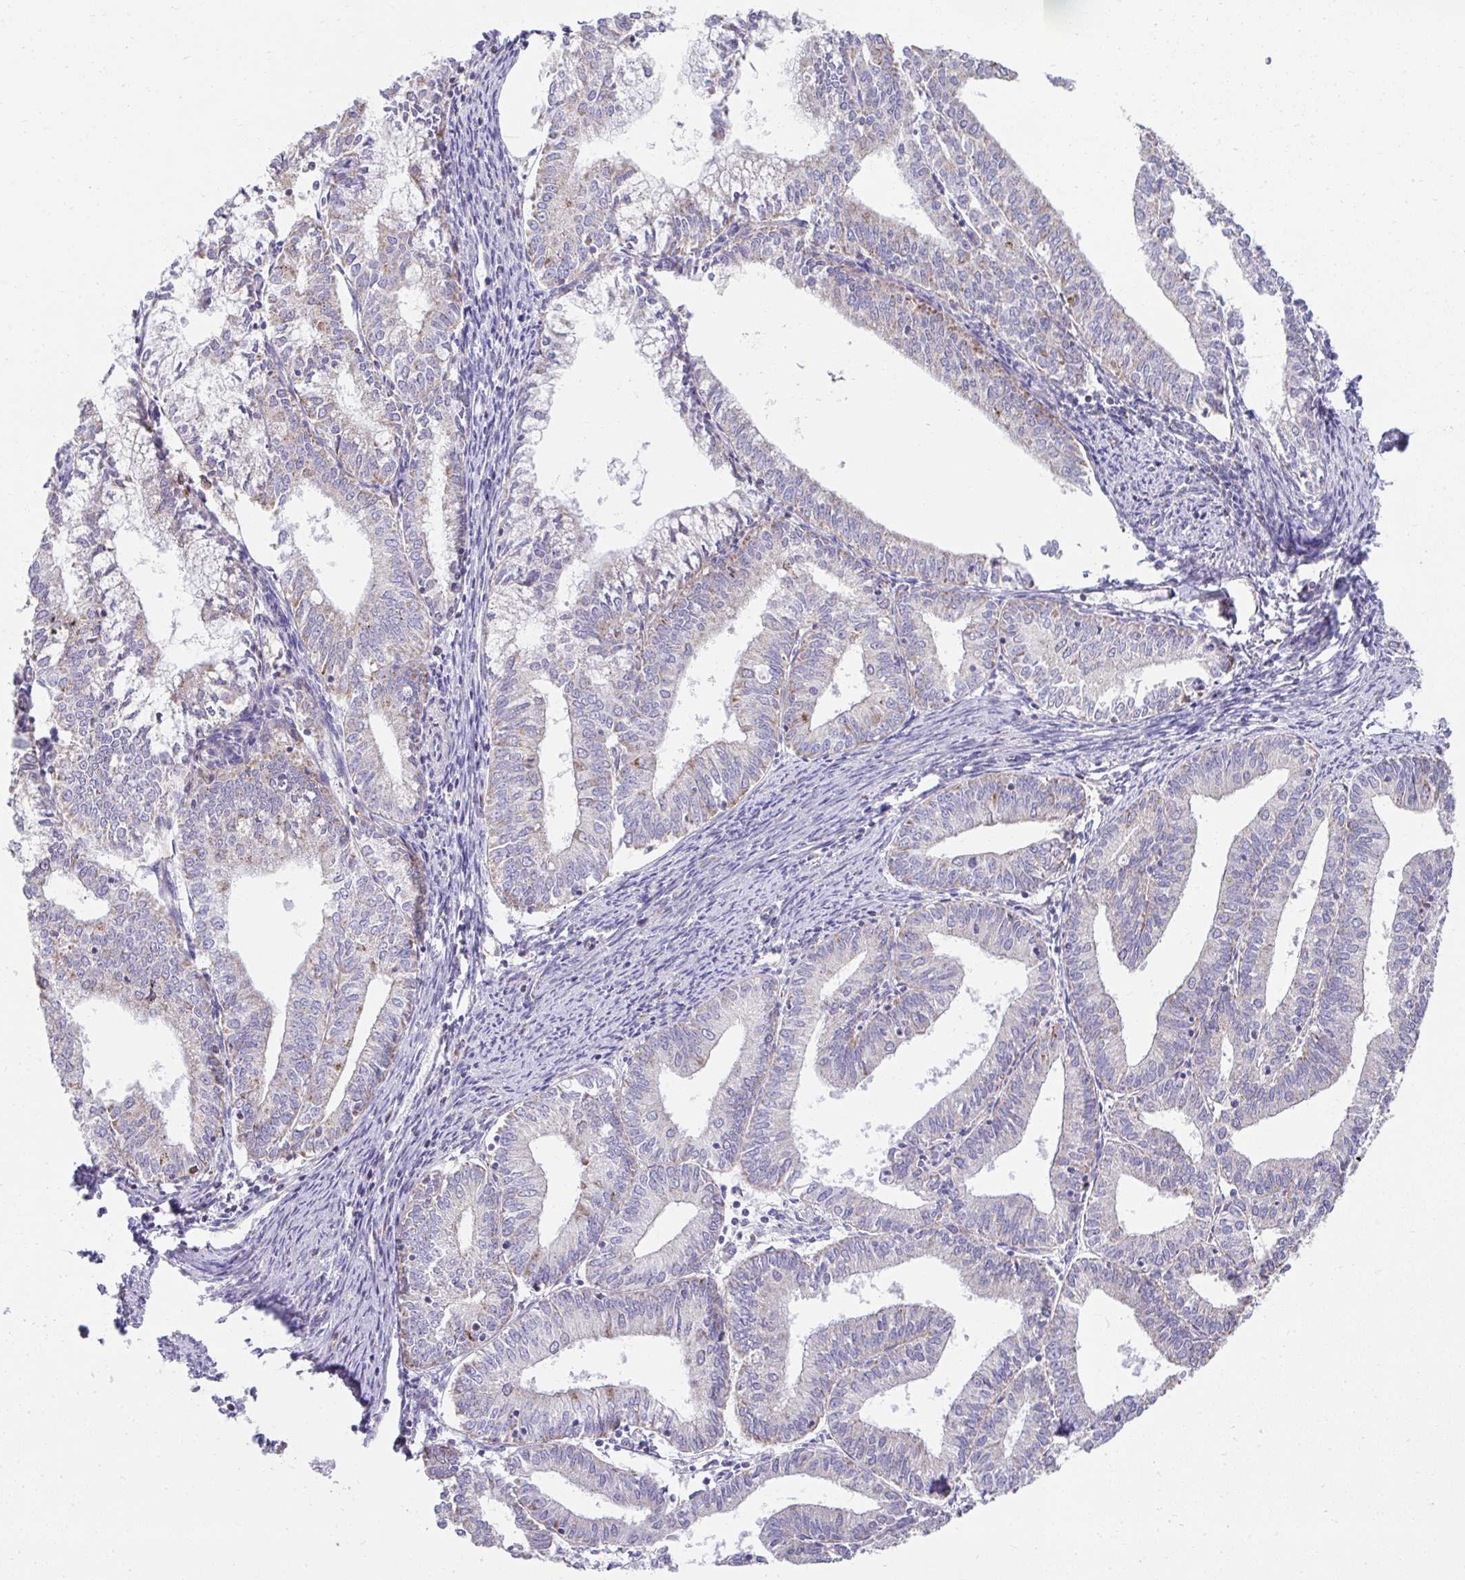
{"staining": {"intensity": "negative", "quantity": "none", "location": "none"}, "tissue": "endometrial cancer", "cell_type": "Tumor cells", "image_type": "cancer", "snomed": [{"axis": "morphology", "description": "Adenocarcinoma, NOS"}, {"axis": "topography", "description": "Endometrium"}], "caption": "Immunohistochemistry (IHC) of endometrial adenocarcinoma shows no staining in tumor cells. (Brightfield microscopy of DAB IHC at high magnification).", "gene": "PRRG3", "patient": {"sex": "female", "age": 61}}